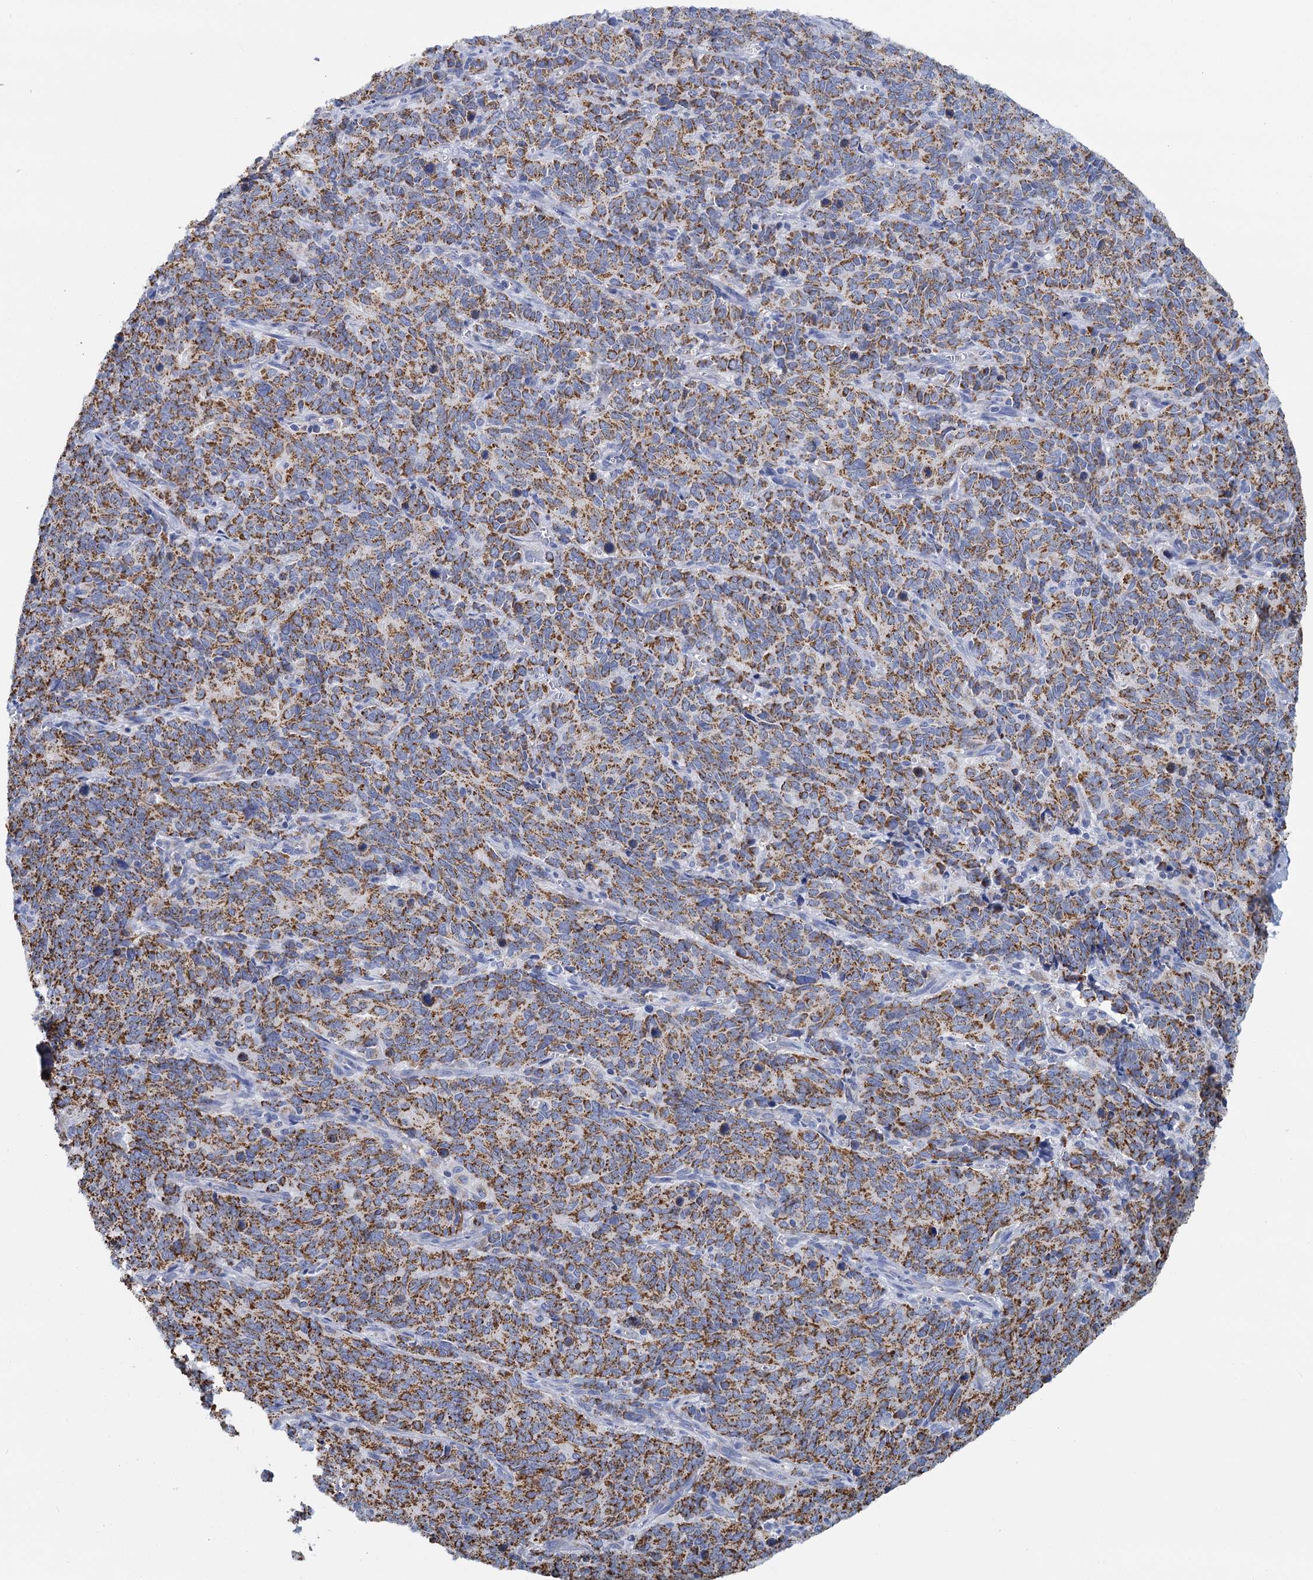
{"staining": {"intensity": "moderate", "quantity": ">75%", "location": "cytoplasmic/membranous"}, "tissue": "cervical cancer", "cell_type": "Tumor cells", "image_type": "cancer", "snomed": [{"axis": "morphology", "description": "Squamous cell carcinoma, NOS"}, {"axis": "topography", "description": "Cervix"}], "caption": "Protein staining by IHC displays moderate cytoplasmic/membranous expression in about >75% of tumor cells in squamous cell carcinoma (cervical).", "gene": "CCP110", "patient": {"sex": "female", "age": 60}}